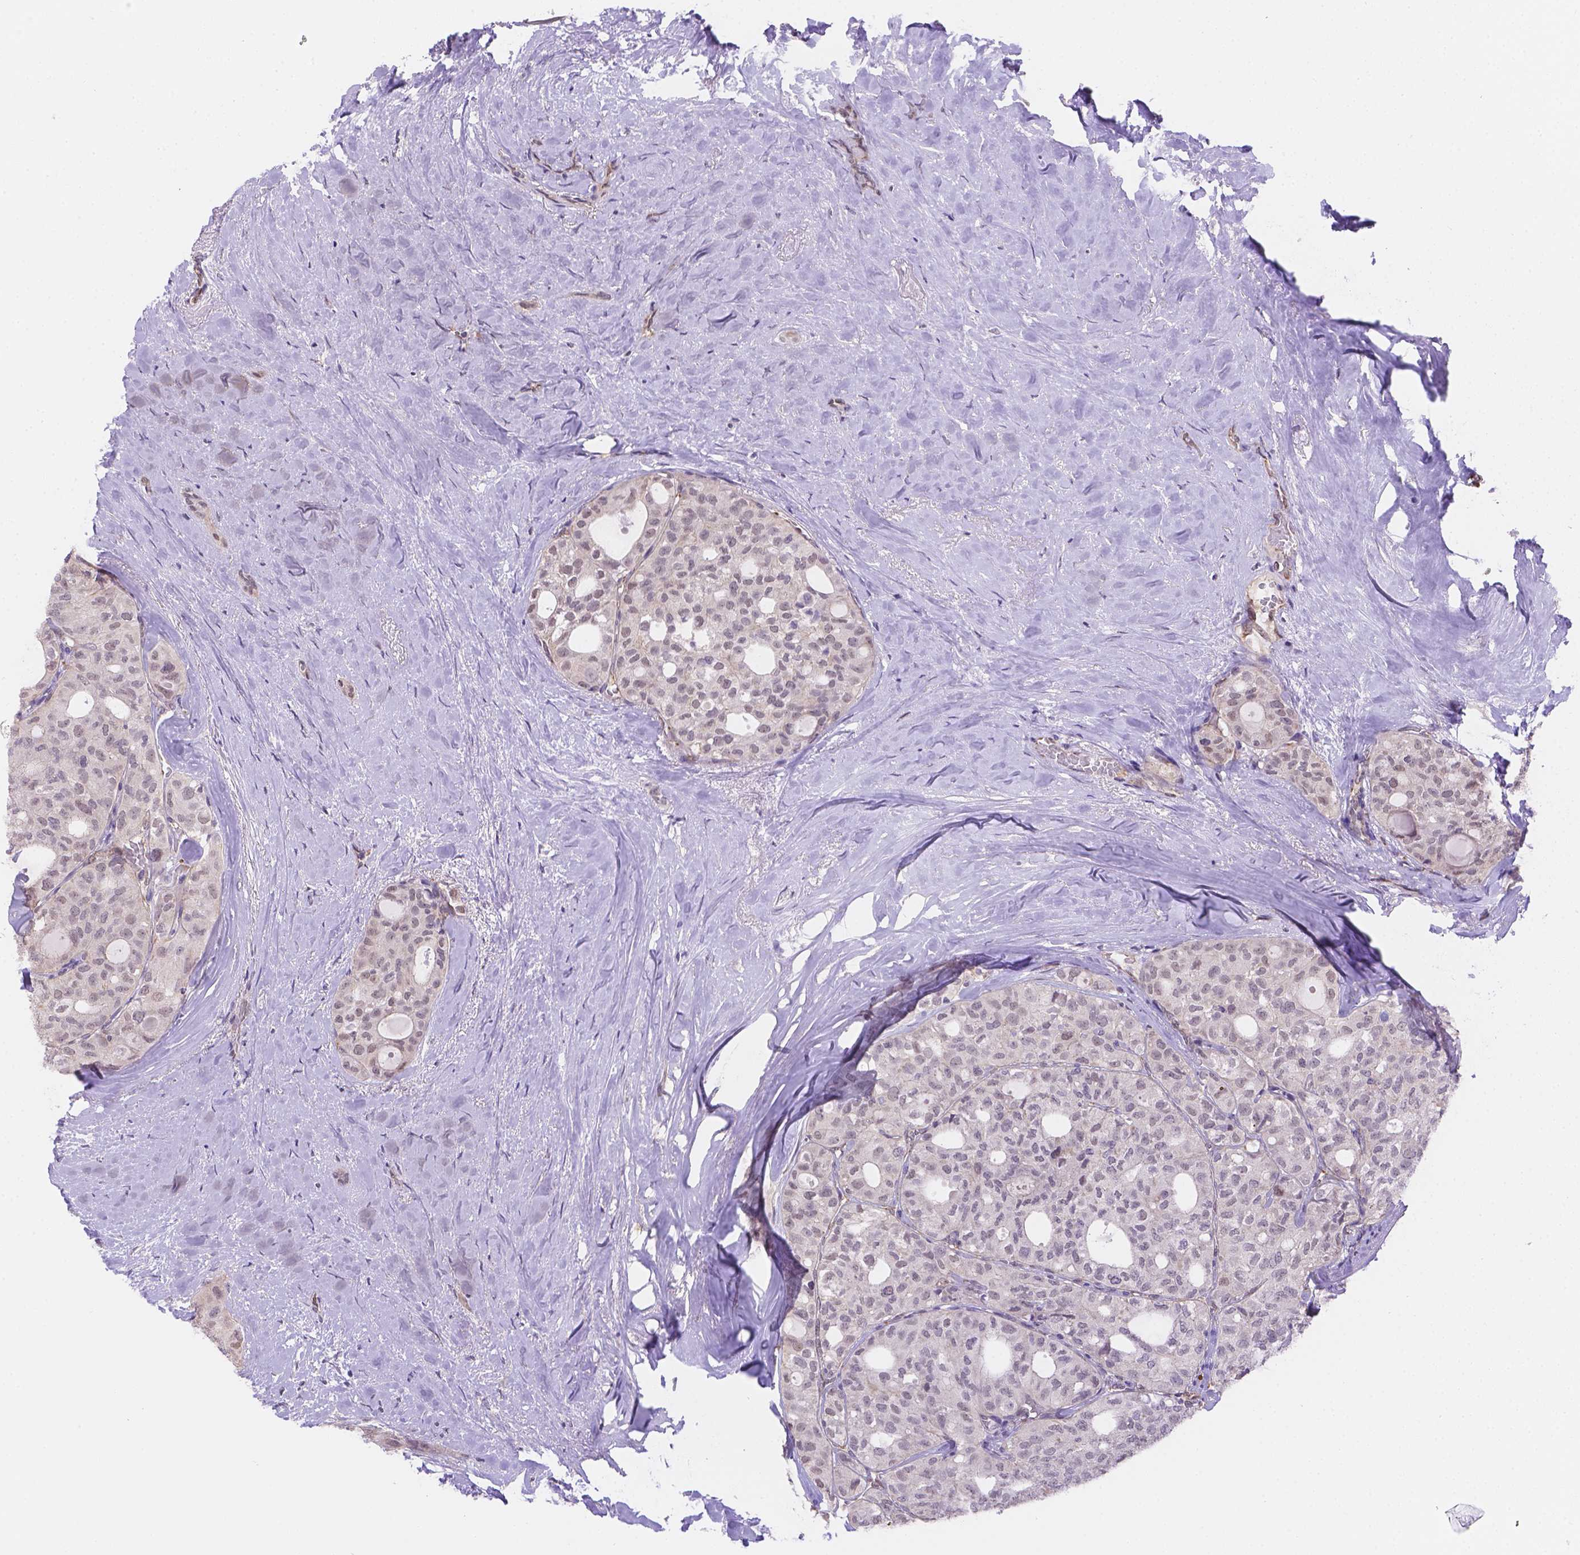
{"staining": {"intensity": "negative", "quantity": "none", "location": "none"}, "tissue": "thyroid cancer", "cell_type": "Tumor cells", "image_type": "cancer", "snomed": [{"axis": "morphology", "description": "Follicular adenoma carcinoma, NOS"}, {"axis": "topography", "description": "Thyroid gland"}], "caption": "IHC micrograph of neoplastic tissue: human follicular adenoma carcinoma (thyroid) stained with DAB (3,3'-diaminobenzidine) exhibits no significant protein staining in tumor cells. (DAB (3,3'-diaminobenzidine) immunohistochemistry with hematoxylin counter stain).", "gene": "NXPE2", "patient": {"sex": "male", "age": 75}}